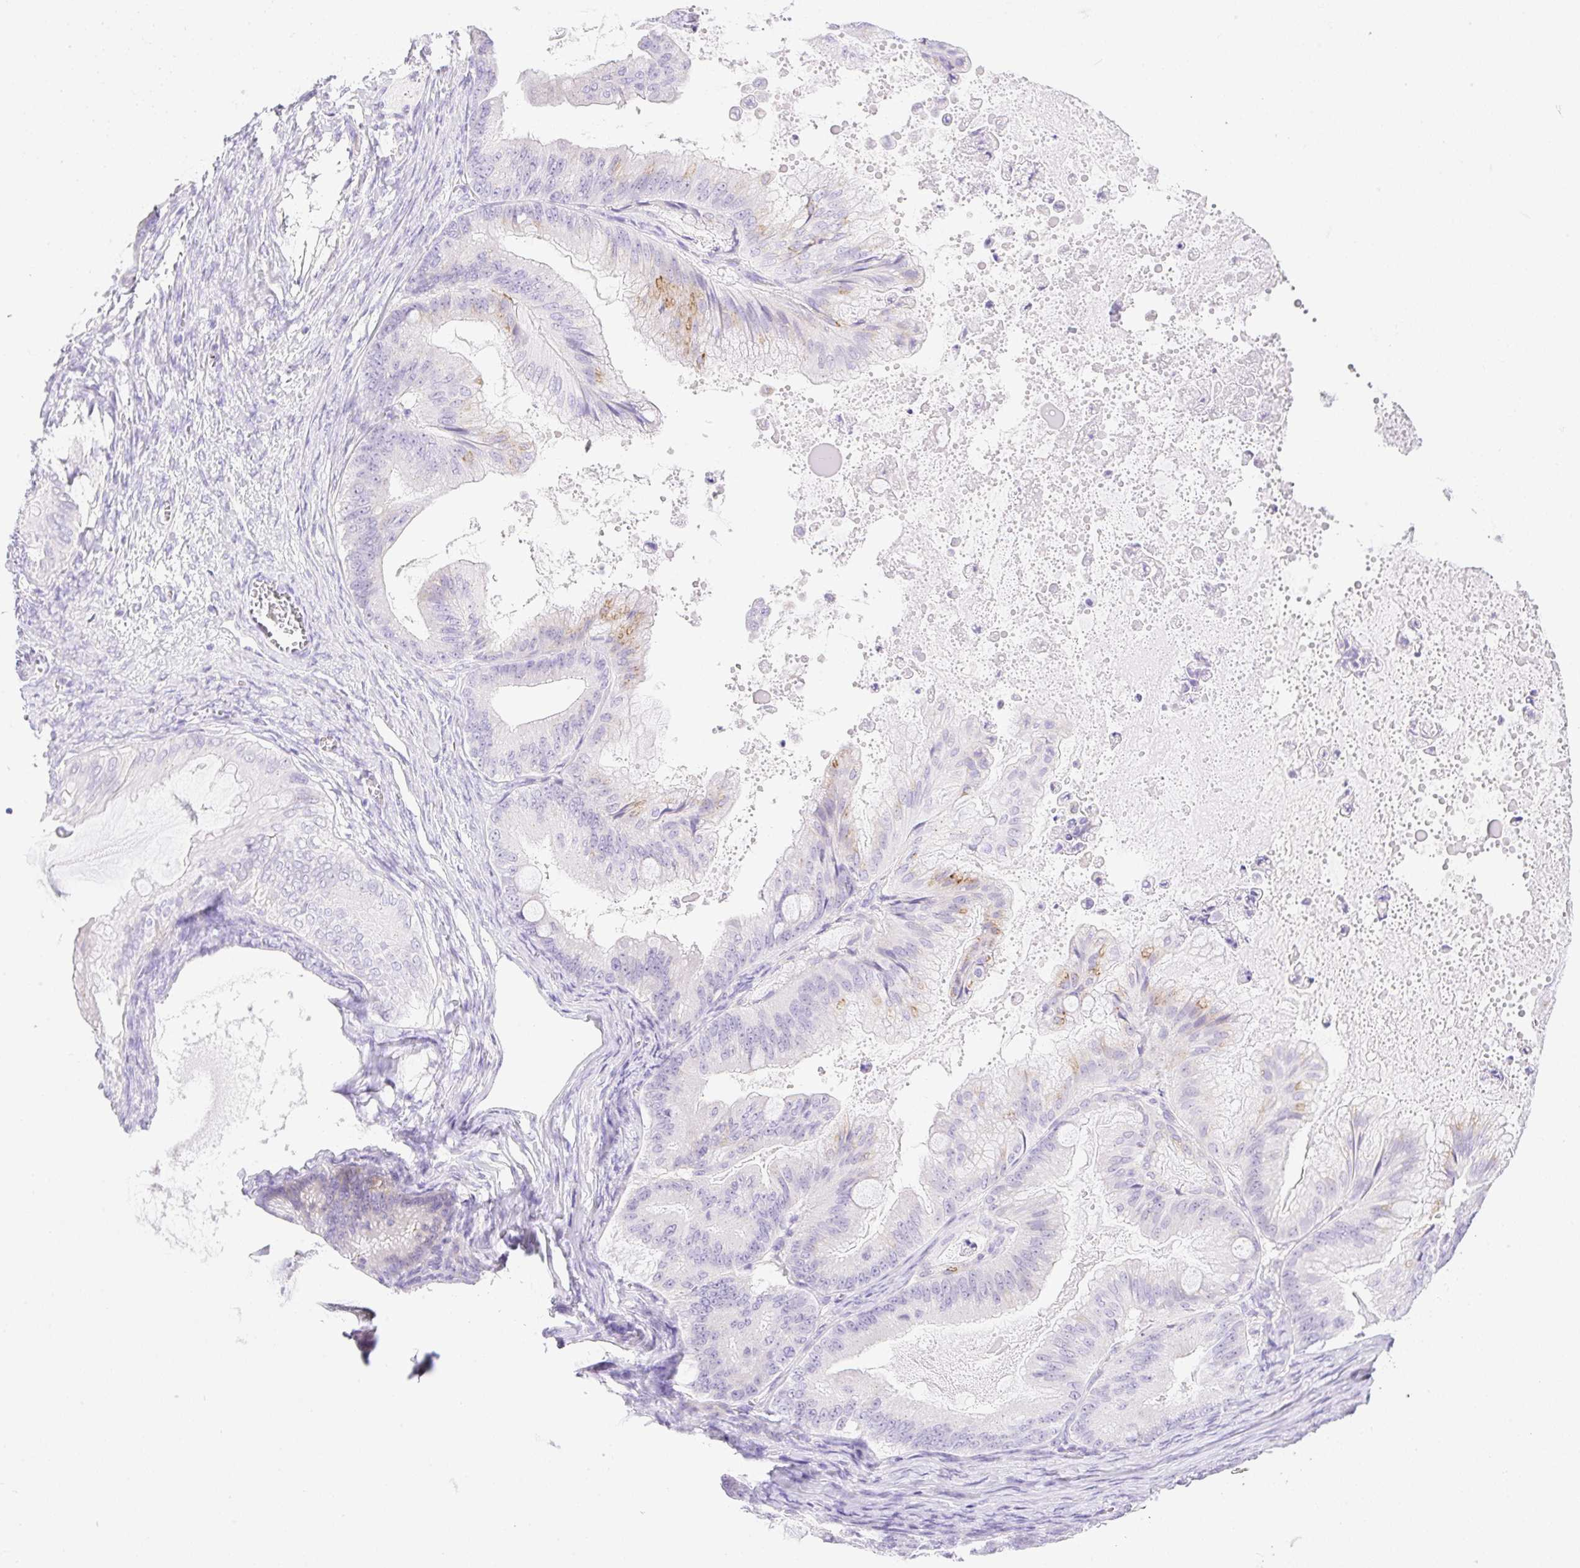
{"staining": {"intensity": "moderate", "quantity": "<25%", "location": "cytoplasmic/membranous"}, "tissue": "ovarian cancer", "cell_type": "Tumor cells", "image_type": "cancer", "snomed": [{"axis": "morphology", "description": "Cystadenocarcinoma, mucinous, NOS"}, {"axis": "topography", "description": "Ovary"}], "caption": "Tumor cells exhibit moderate cytoplasmic/membranous expression in about <25% of cells in mucinous cystadenocarcinoma (ovarian).", "gene": "CDX1", "patient": {"sex": "female", "age": 71}}